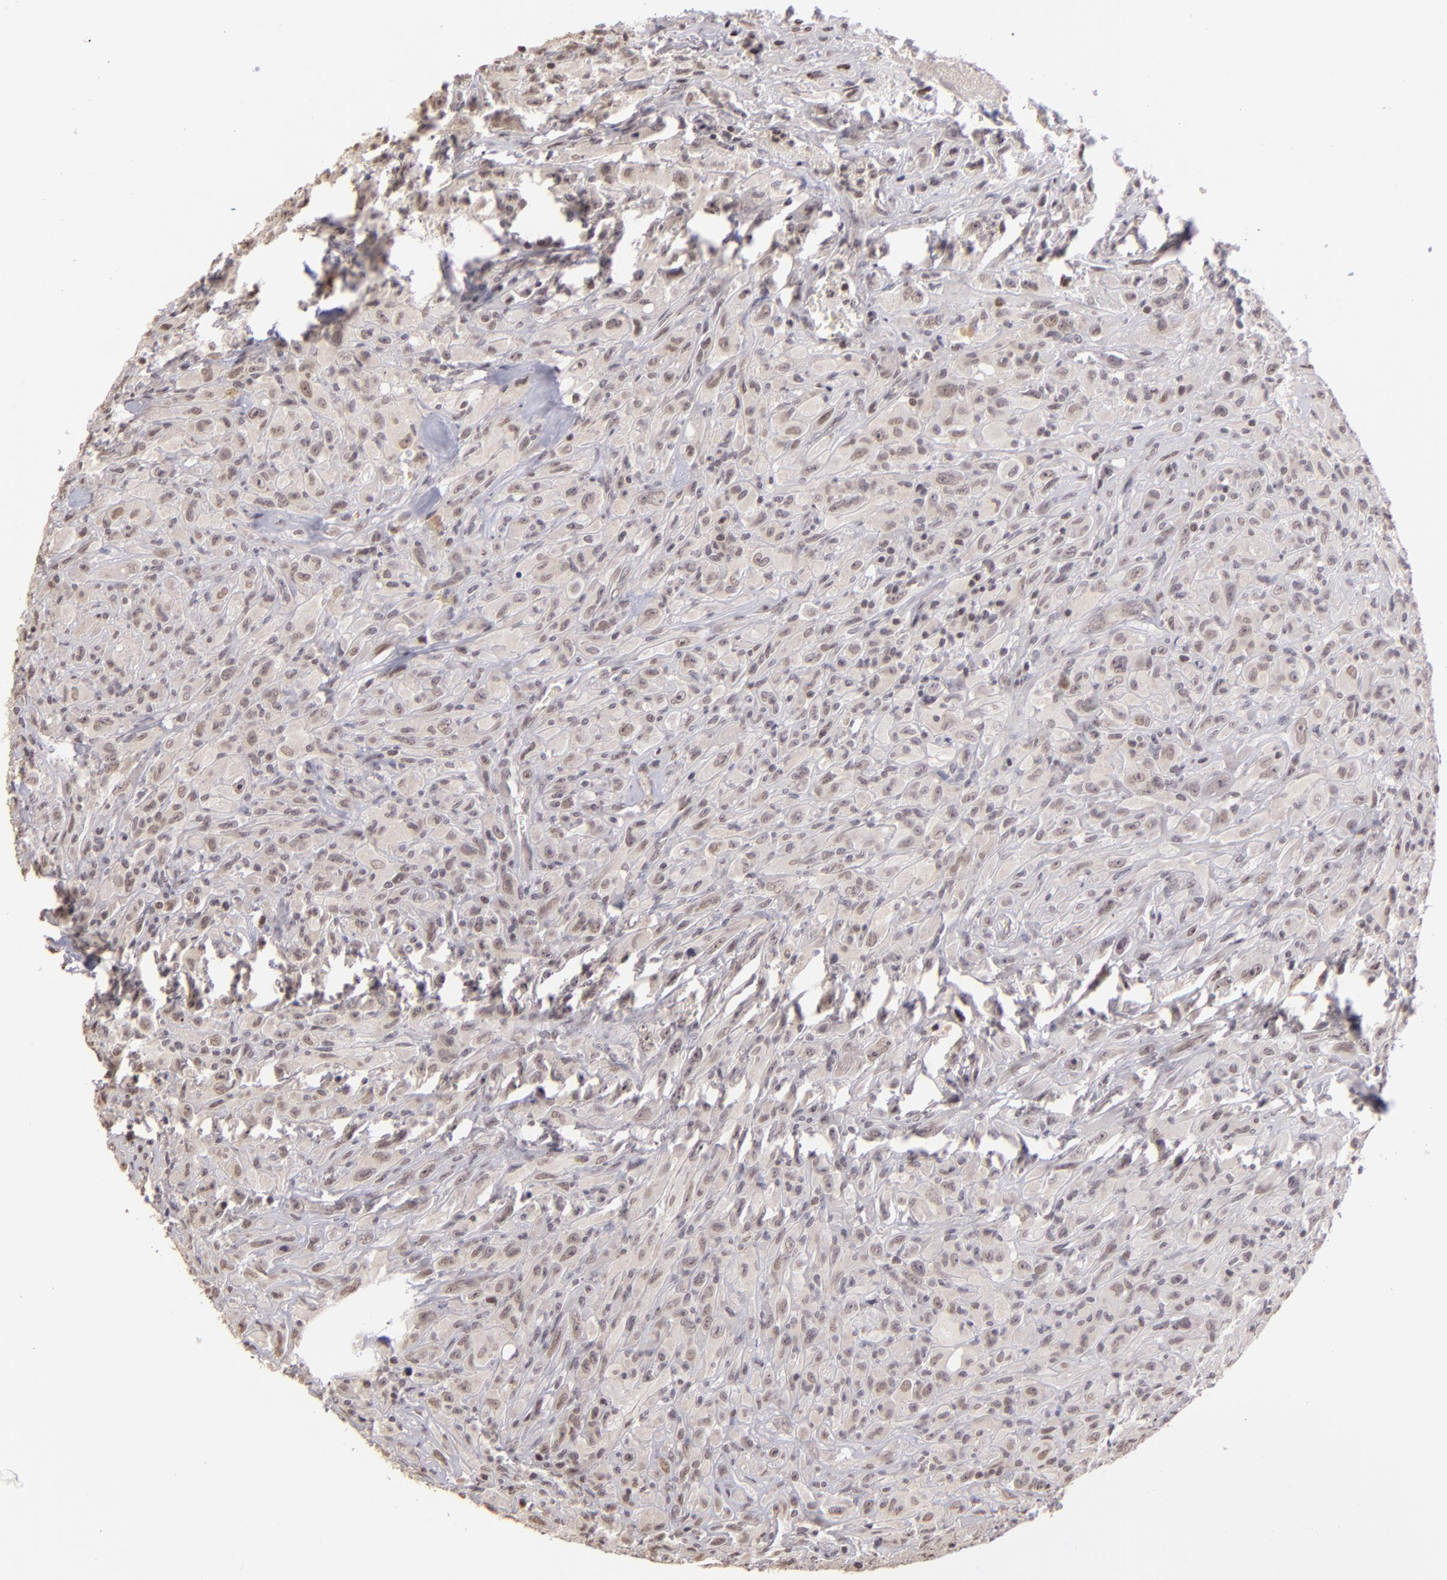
{"staining": {"intensity": "weak", "quantity": "<25%", "location": "nuclear"}, "tissue": "glioma", "cell_type": "Tumor cells", "image_type": "cancer", "snomed": [{"axis": "morphology", "description": "Glioma, malignant, High grade"}, {"axis": "topography", "description": "Brain"}], "caption": "DAB immunohistochemical staining of human malignant high-grade glioma exhibits no significant positivity in tumor cells. (Brightfield microscopy of DAB (3,3'-diaminobenzidine) immunohistochemistry at high magnification).", "gene": "RARB", "patient": {"sex": "male", "age": 48}}